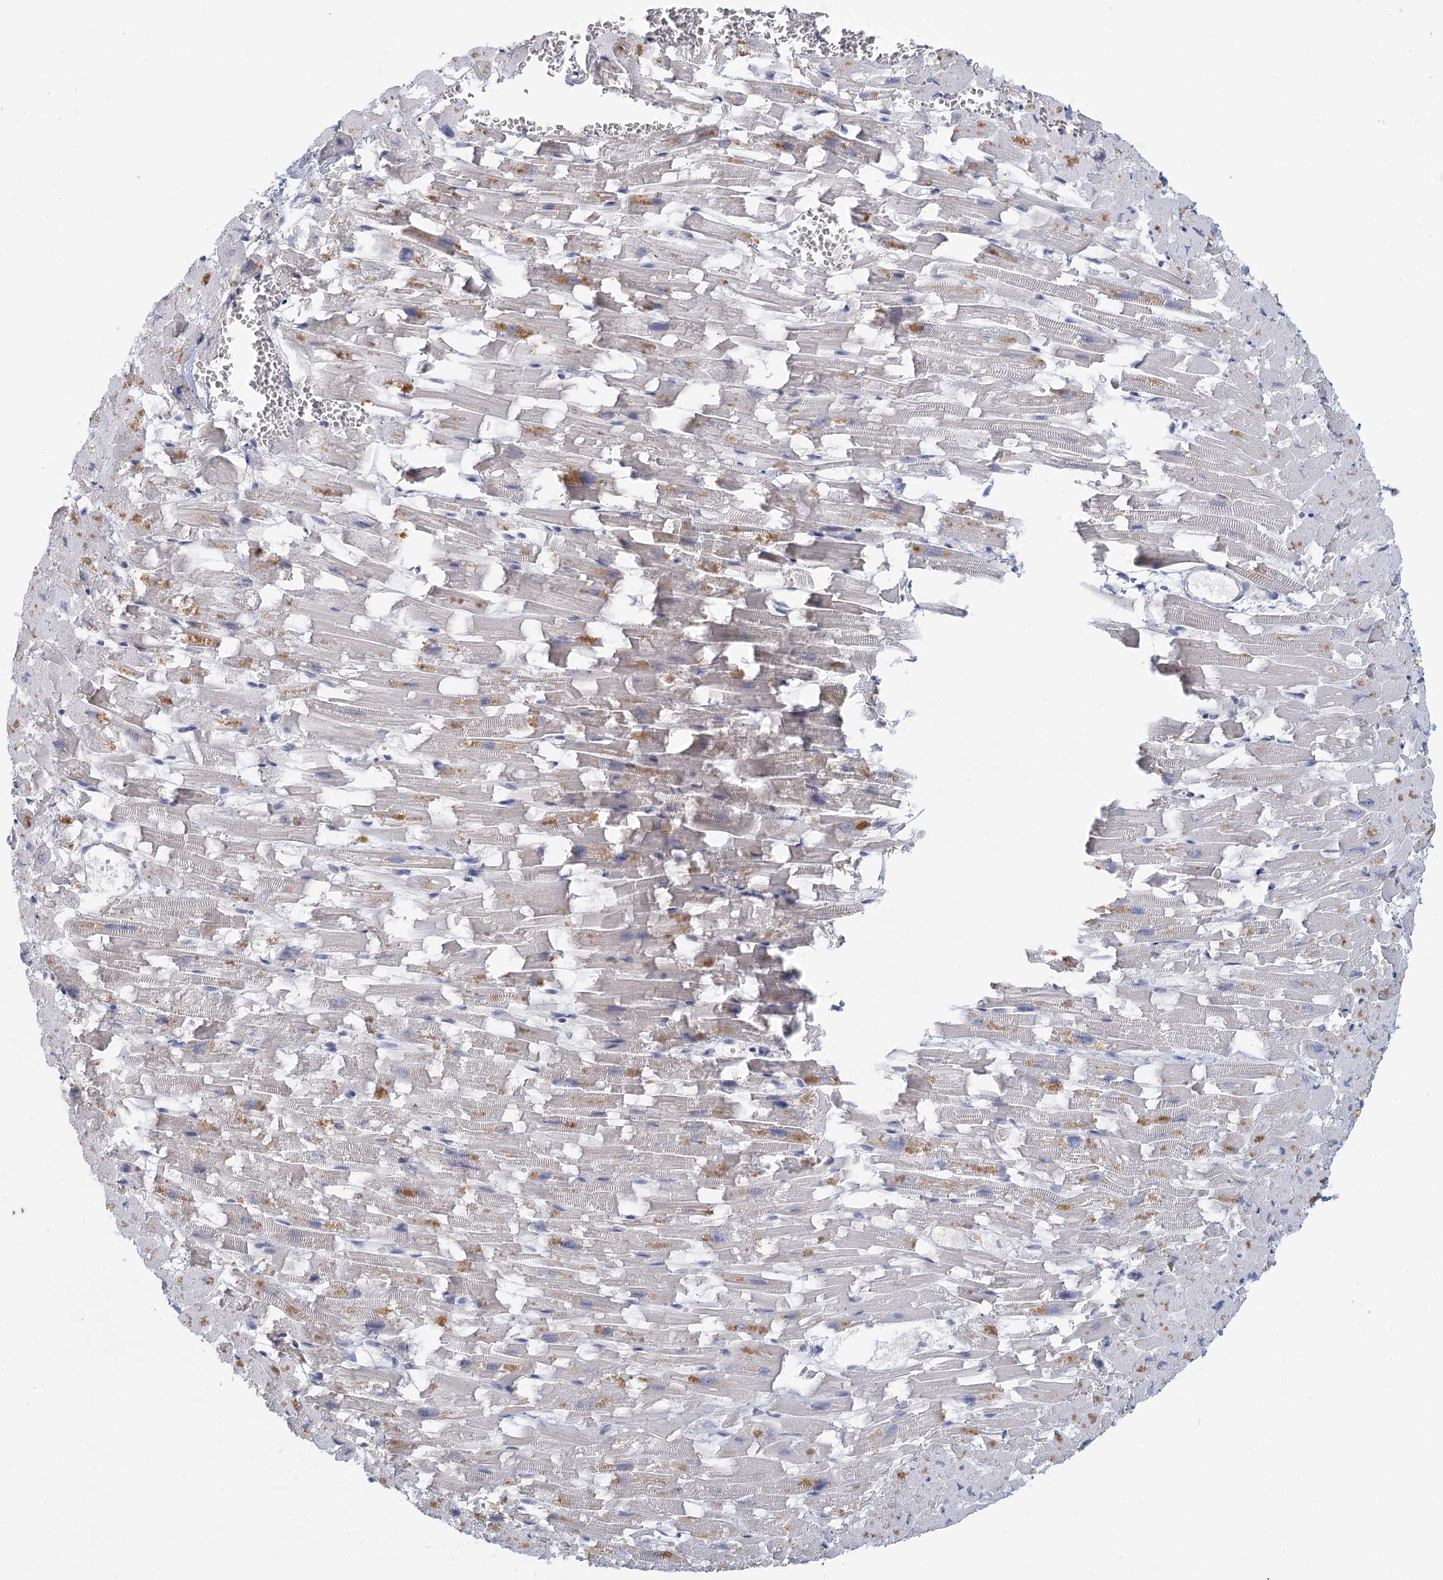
{"staining": {"intensity": "weak", "quantity": "<25%", "location": "cytoplasmic/membranous,nuclear"}, "tissue": "heart muscle", "cell_type": "Cardiomyocytes", "image_type": "normal", "snomed": [{"axis": "morphology", "description": "Normal tissue, NOS"}, {"axis": "topography", "description": "Heart"}], "caption": "This is a micrograph of immunohistochemistry (IHC) staining of normal heart muscle, which shows no staining in cardiomyocytes. The staining was performed using DAB (3,3'-diaminobenzidine) to visualize the protein expression in brown, while the nuclei were stained in blue with hematoxylin (Magnification: 20x).", "gene": "MYO7B", "patient": {"sex": "female", "age": 64}}